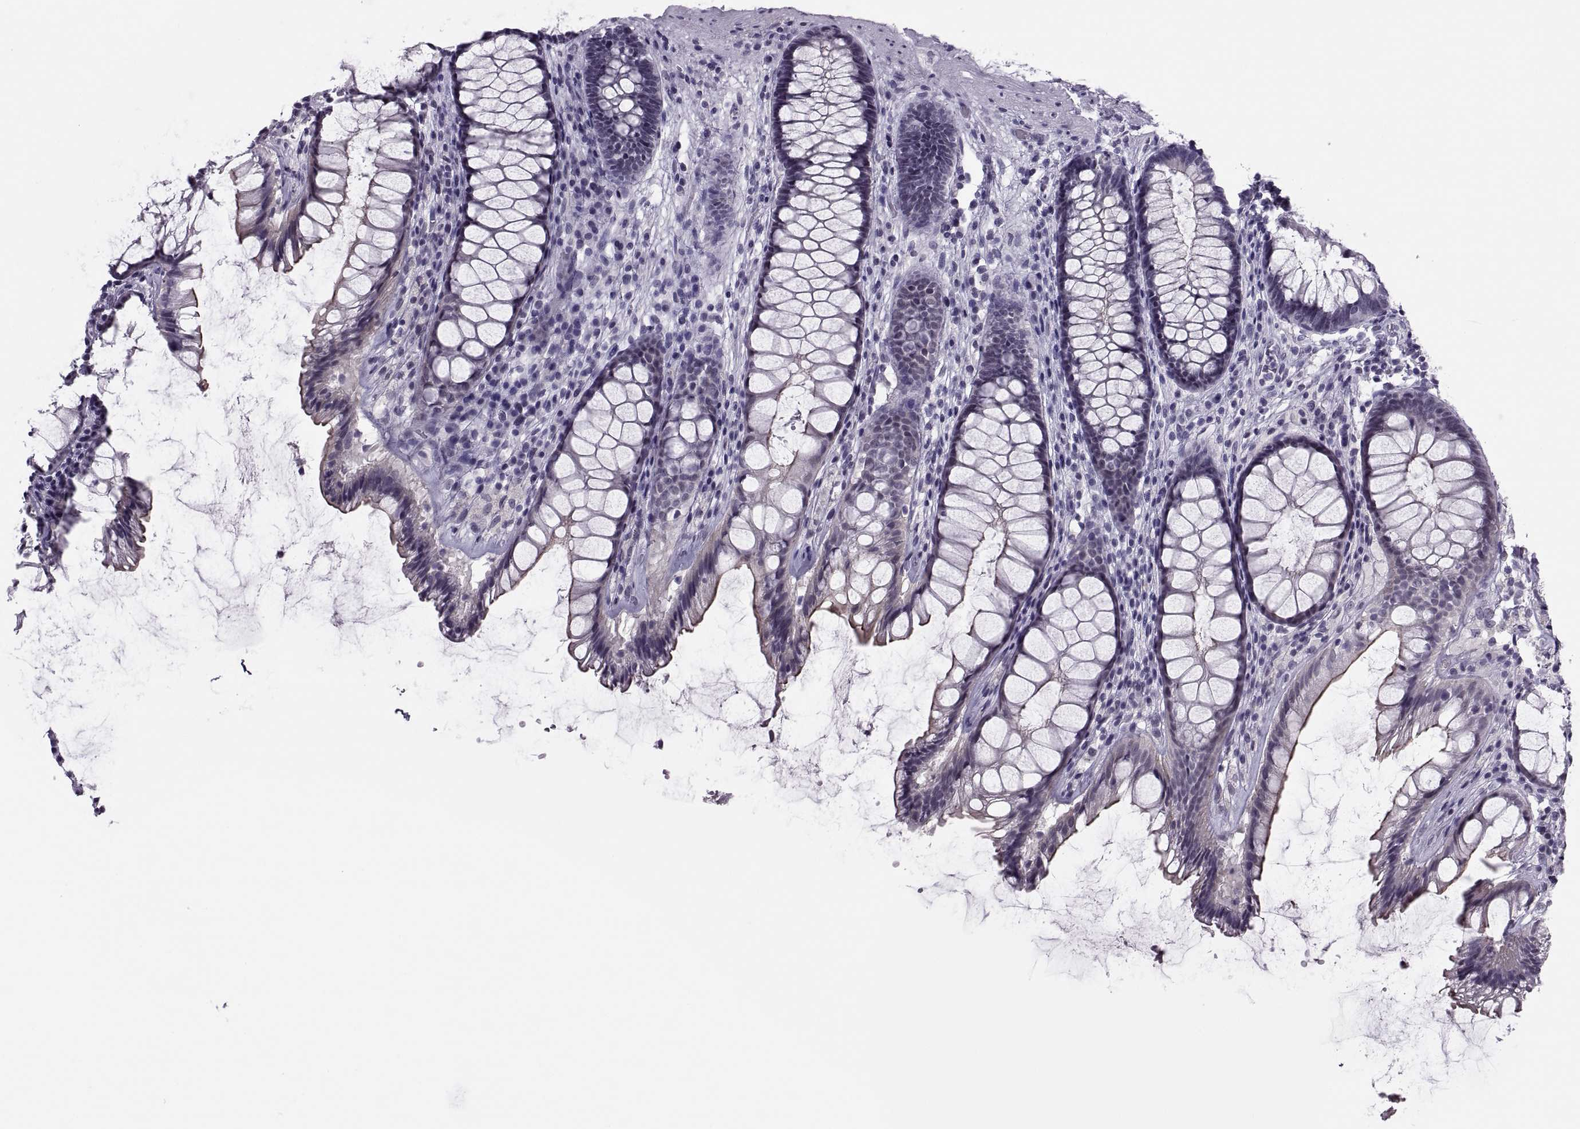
{"staining": {"intensity": "moderate", "quantity": "25%-75%", "location": "cytoplasmic/membranous"}, "tissue": "rectum", "cell_type": "Glandular cells", "image_type": "normal", "snomed": [{"axis": "morphology", "description": "Normal tissue, NOS"}, {"axis": "topography", "description": "Rectum"}], "caption": "High-magnification brightfield microscopy of unremarkable rectum stained with DAB (3,3'-diaminobenzidine) (brown) and counterstained with hematoxylin (blue). glandular cells exhibit moderate cytoplasmic/membranous staining is identified in about25%-75% of cells.", "gene": "SYNGR4", "patient": {"sex": "male", "age": 72}}